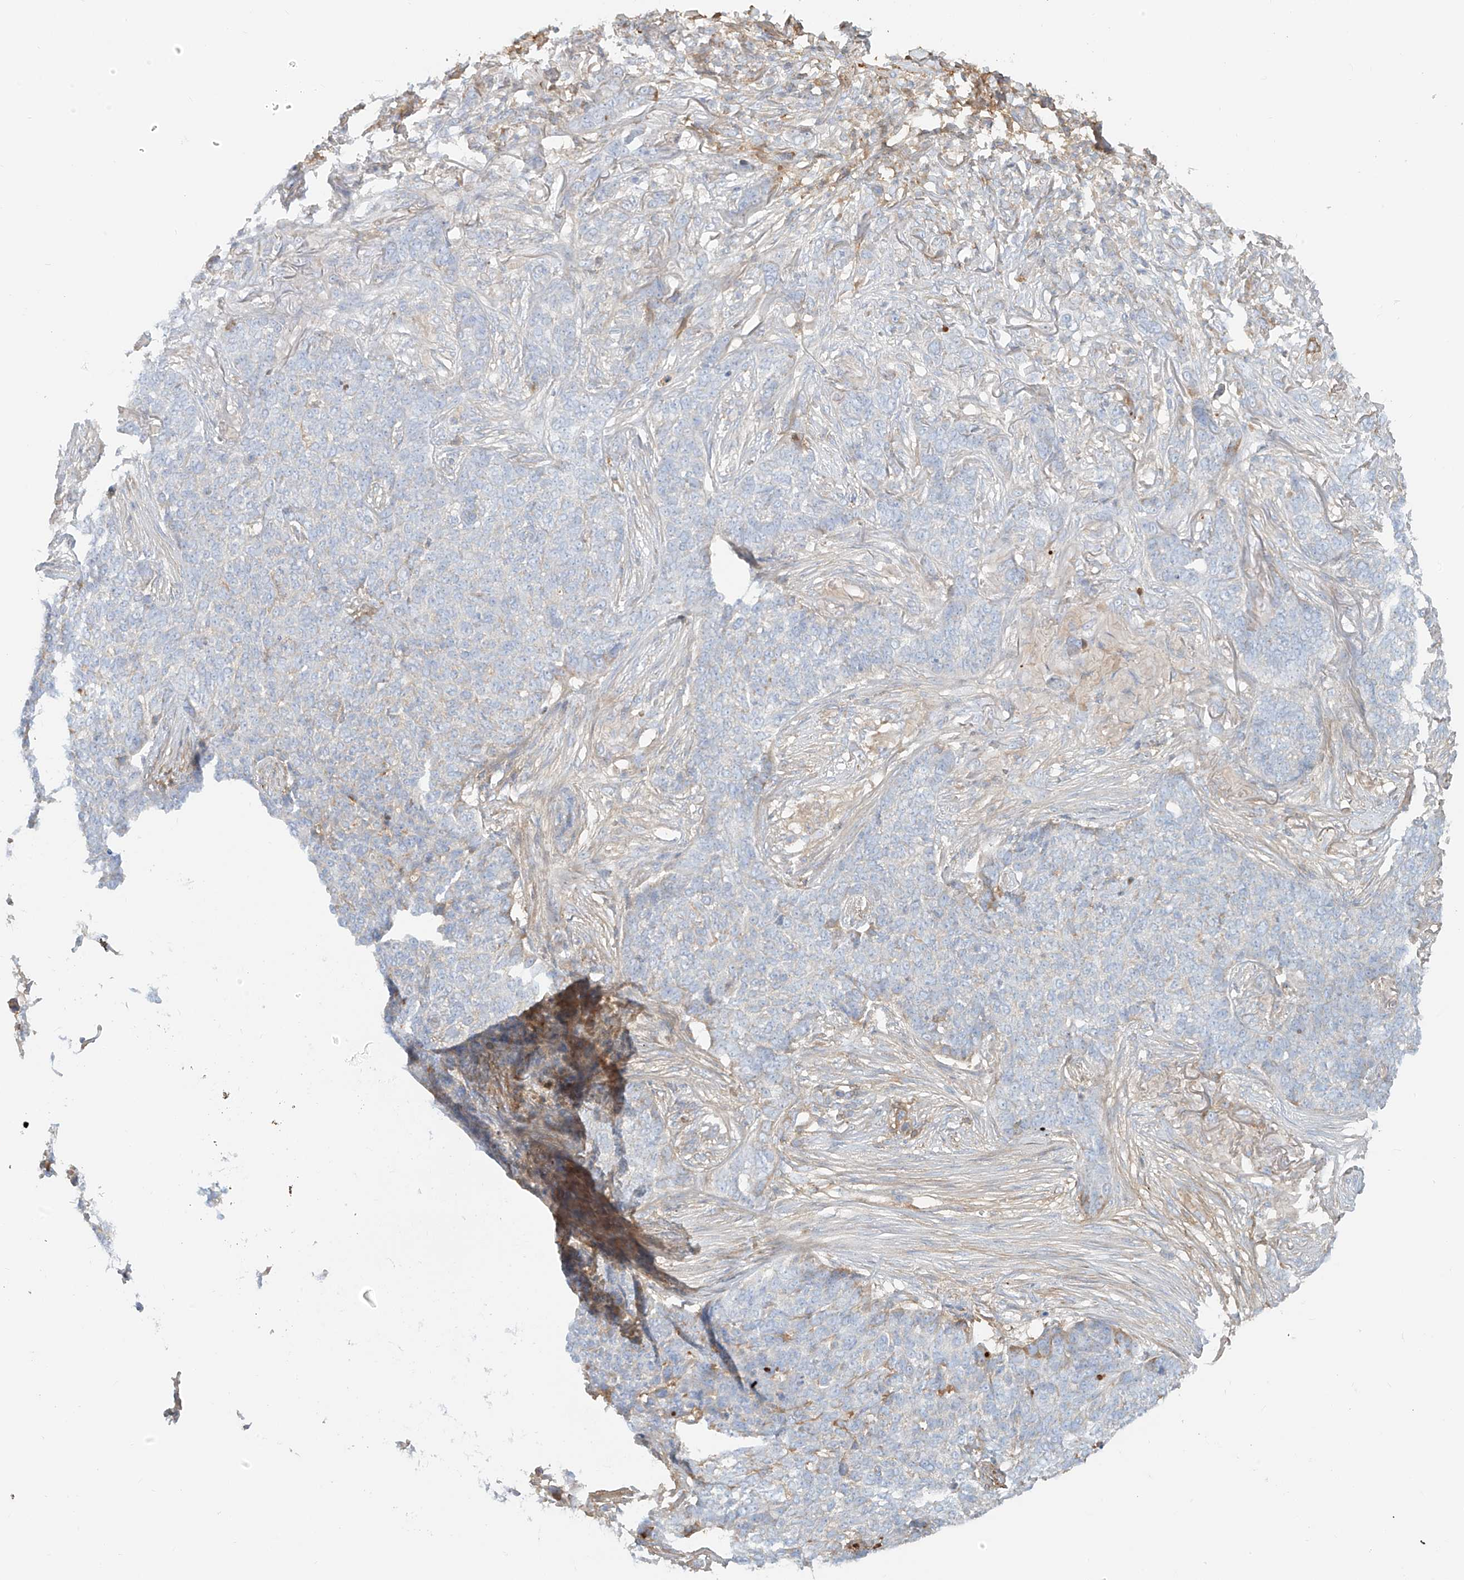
{"staining": {"intensity": "negative", "quantity": "none", "location": "none"}, "tissue": "skin cancer", "cell_type": "Tumor cells", "image_type": "cancer", "snomed": [{"axis": "morphology", "description": "Basal cell carcinoma"}, {"axis": "topography", "description": "Skin"}], "caption": "DAB (3,3'-diaminobenzidine) immunohistochemical staining of human skin basal cell carcinoma displays no significant staining in tumor cells.", "gene": "OCSTAMP", "patient": {"sex": "male", "age": 85}}